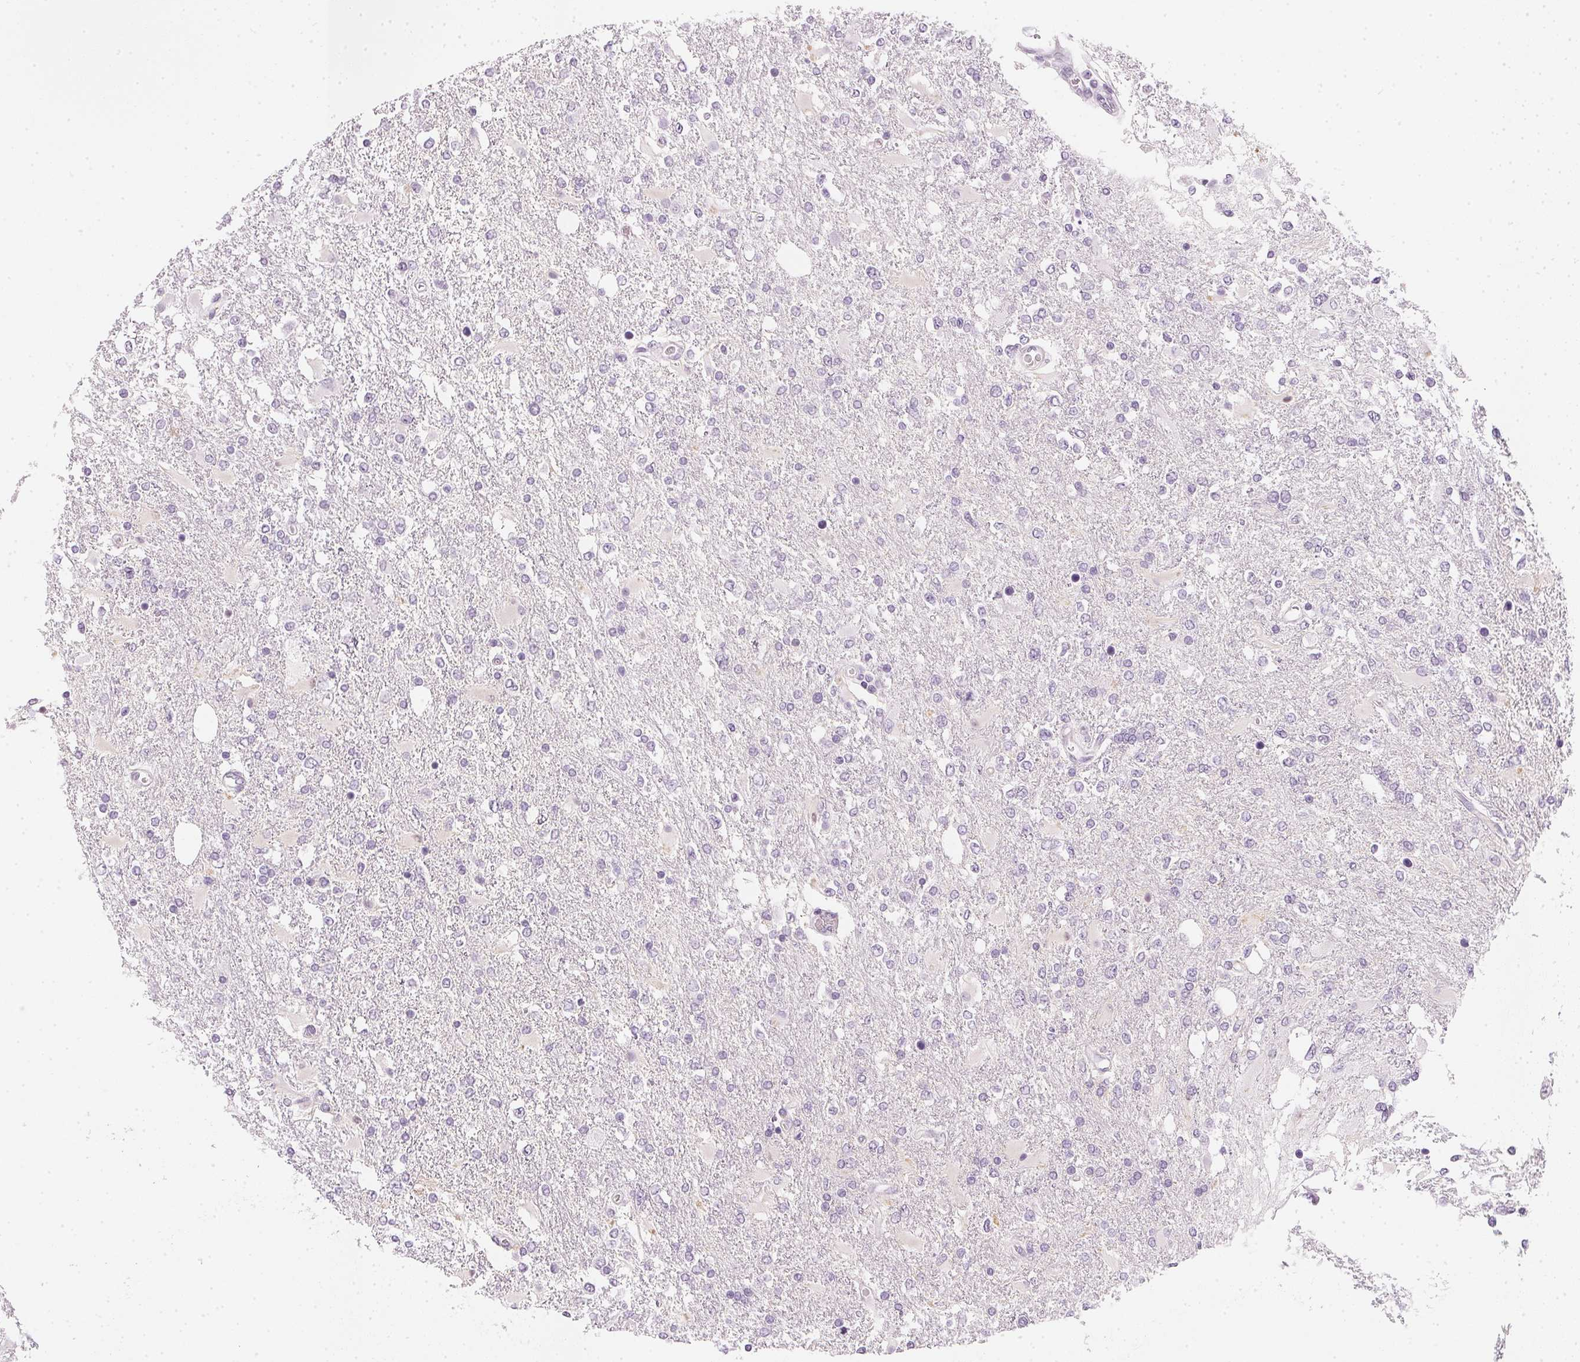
{"staining": {"intensity": "negative", "quantity": "none", "location": "none"}, "tissue": "glioma", "cell_type": "Tumor cells", "image_type": "cancer", "snomed": [{"axis": "morphology", "description": "Glioma, malignant, High grade"}, {"axis": "topography", "description": "Cerebral cortex"}], "caption": "A micrograph of human glioma is negative for staining in tumor cells.", "gene": "CHST4", "patient": {"sex": "male", "age": 79}}